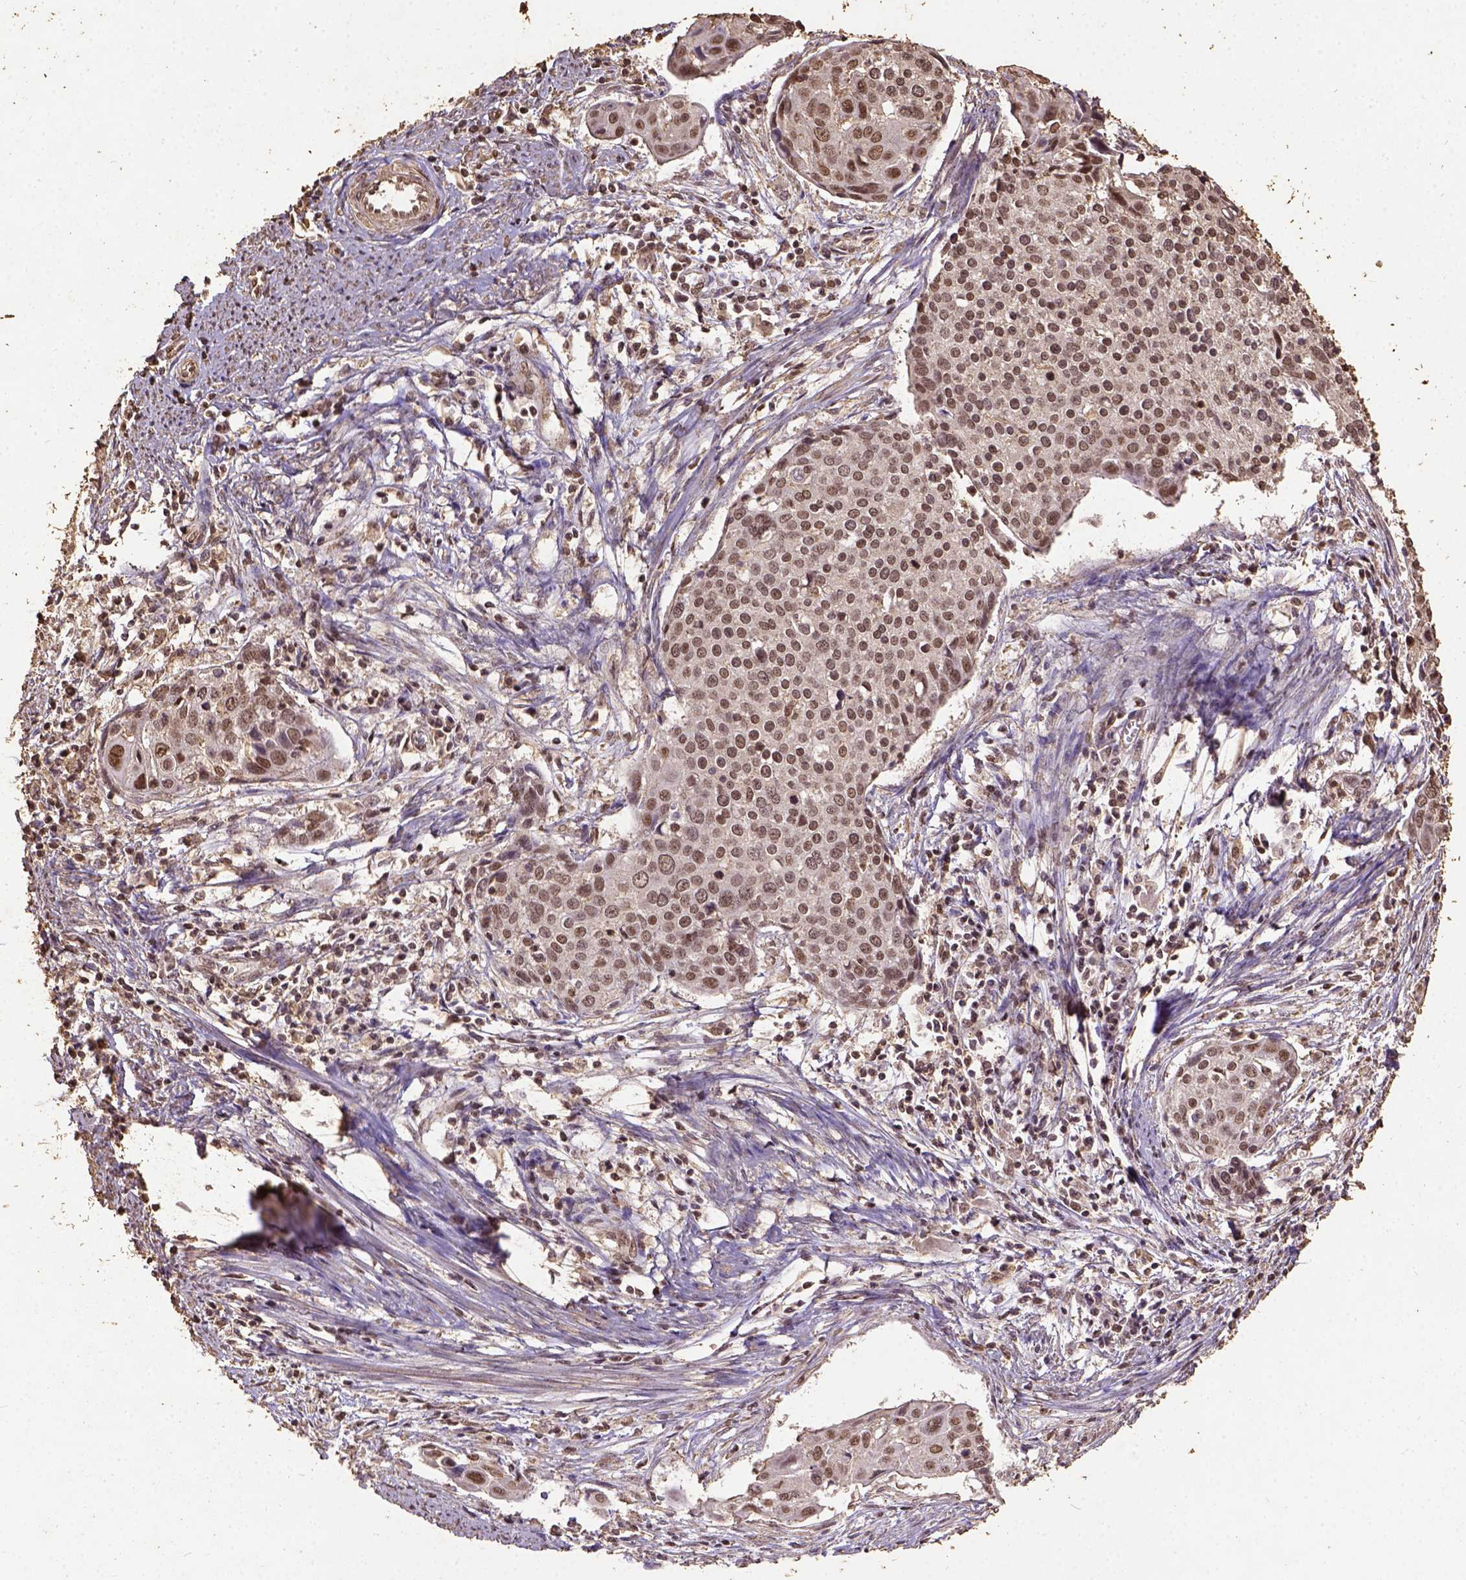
{"staining": {"intensity": "moderate", "quantity": ">75%", "location": "nuclear"}, "tissue": "cervical cancer", "cell_type": "Tumor cells", "image_type": "cancer", "snomed": [{"axis": "morphology", "description": "Squamous cell carcinoma, NOS"}, {"axis": "topography", "description": "Cervix"}], "caption": "Immunohistochemical staining of human cervical cancer (squamous cell carcinoma) shows moderate nuclear protein expression in approximately >75% of tumor cells.", "gene": "NACC1", "patient": {"sex": "female", "age": 39}}